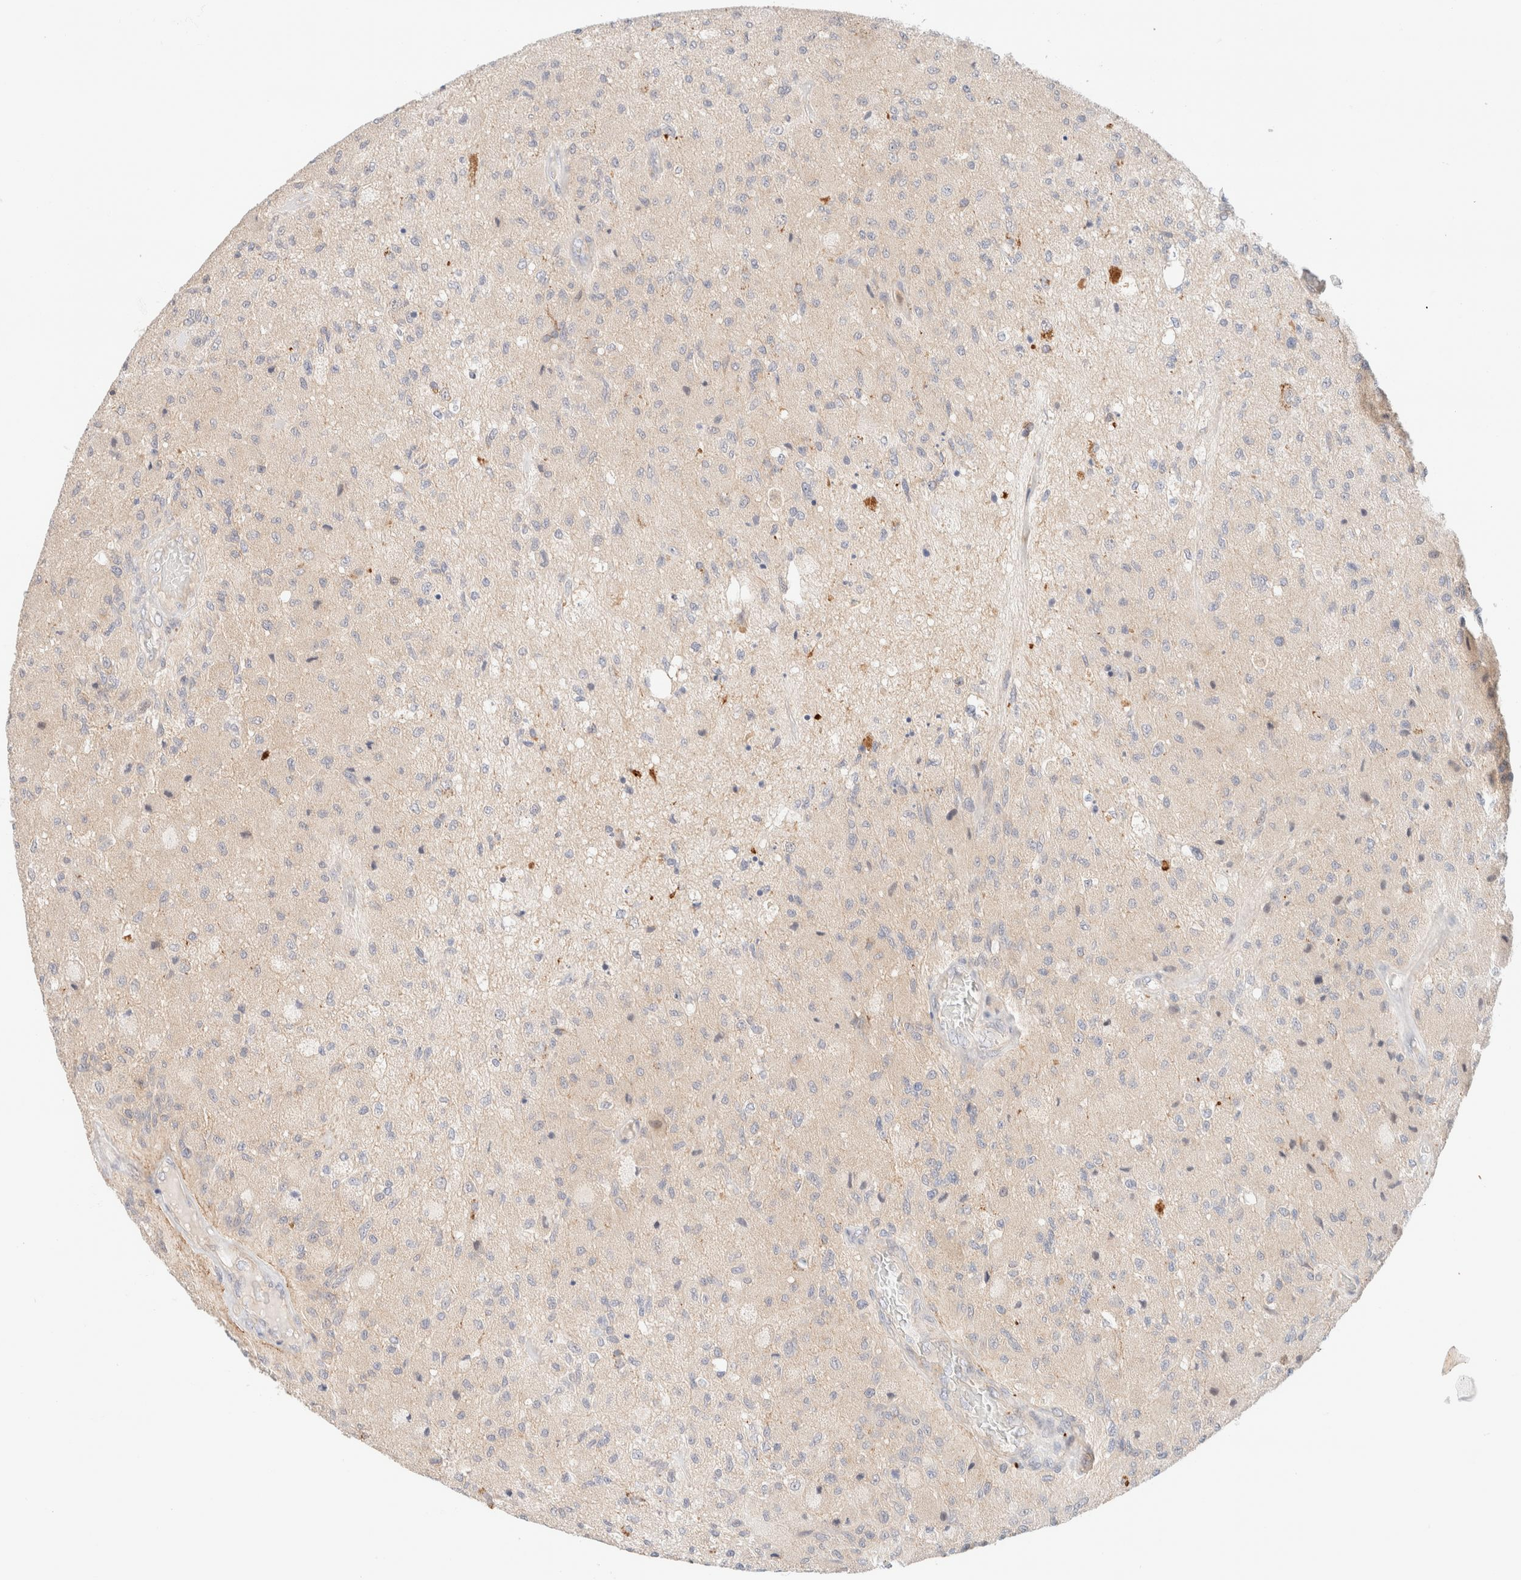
{"staining": {"intensity": "negative", "quantity": "none", "location": "none"}, "tissue": "glioma", "cell_type": "Tumor cells", "image_type": "cancer", "snomed": [{"axis": "morphology", "description": "Normal tissue, NOS"}, {"axis": "morphology", "description": "Glioma, malignant, High grade"}, {"axis": "topography", "description": "Cerebral cortex"}], "caption": "Tumor cells show no significant positivity in malignant glioma (high-grade).", "gene": "SGSM2", "patient": {"sex": "male", "age": 77}}